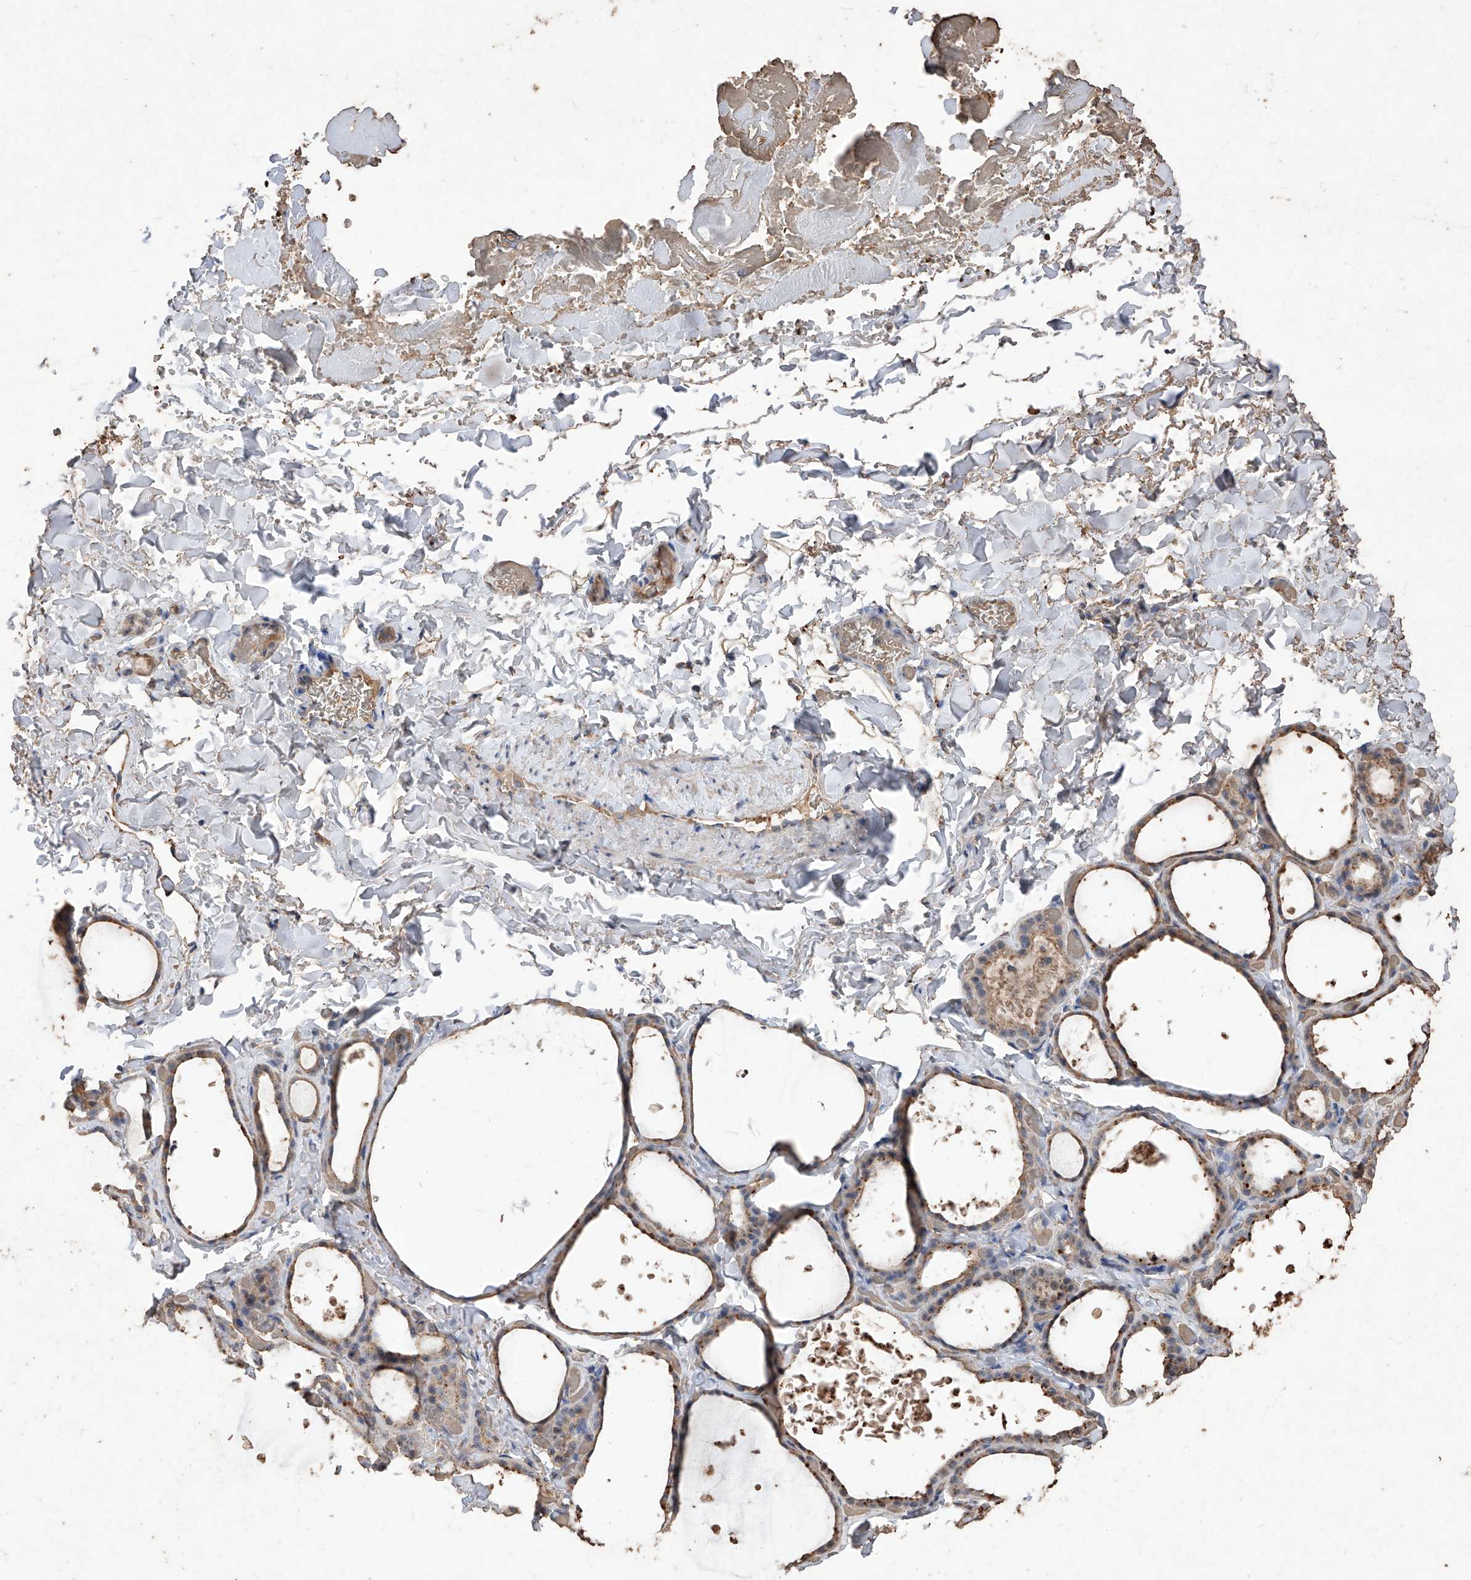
{"staining": {"intensity": "weak", "quantity": ">75%", "location": "cytoplasmic/membranous"}, "tissue": "thyroid gland", "cell_type": "Glandular cells", "image_type": "normal", "snomed": [{"axis": "morphology", "description": "Normal tissue, NOS"}, {"axis": "topography", "description": "Thyroid gland"}], "caption": "The micrograph displays staining of benign thyroid gland, revealing weak cytoplasmic/membranous protein expression (brown color) within glandular cells.", "gene": "EML1", "patient": {"sex": "female", "age": 44}}